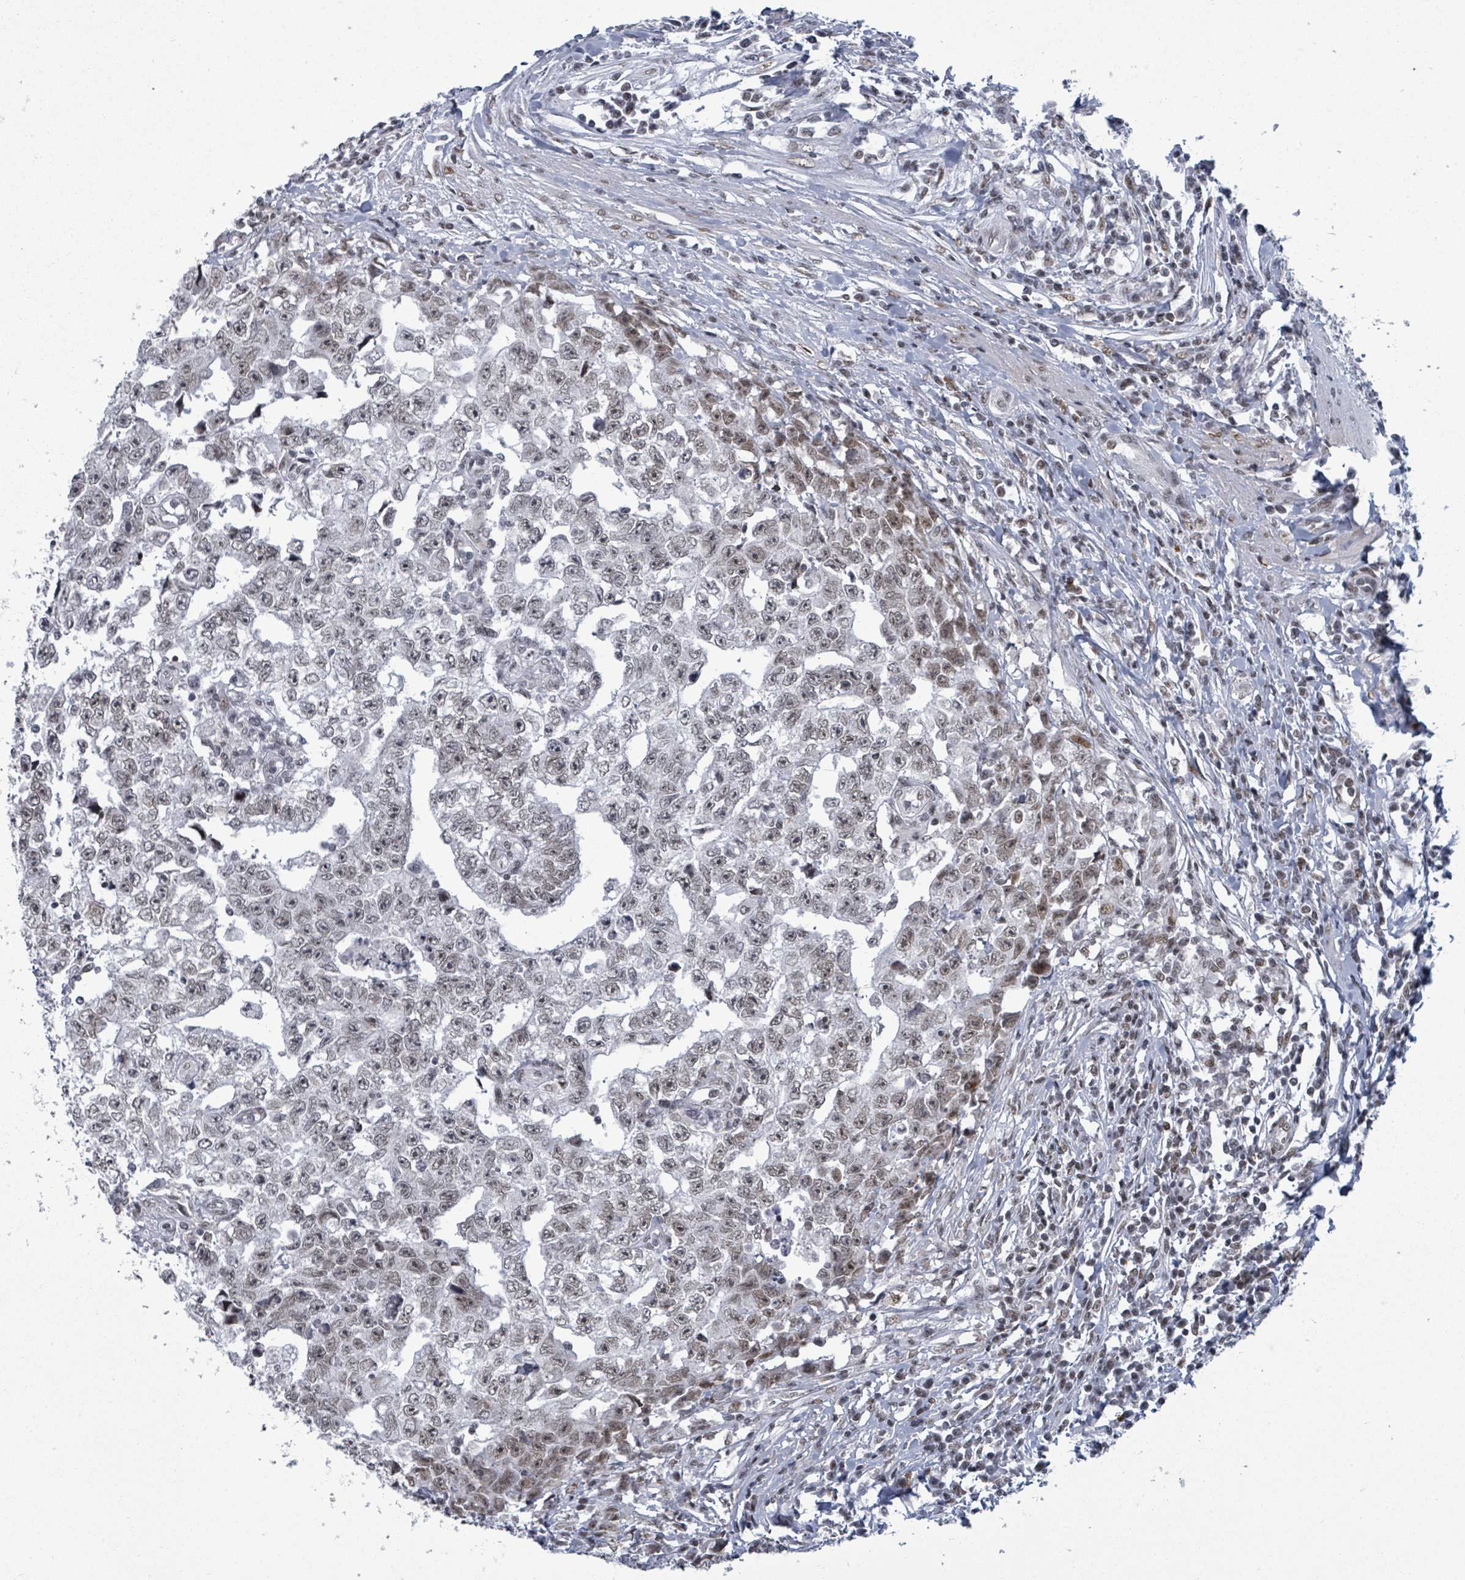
{"staining": {"intensity": "weak", "quantity": "25%-75%", "location": "nuclear"}, "tissue": "testis cancer", "cell_type": "Tumor cells", "image_type": "cancer", "snomed": [{"axis": "morphology", "description": "Carcinoma, Embryonal, NOS"}, {"axis": "topography", "description": "Testis"}], "caption": "Protein staining of testis cancer tissue displays weak nuclear staining in about 25%-75% of tumor cells. (DAB (3,3'-diaminobenzidine) IHC, brown staining for protein, blue staining for nuclei).", "gene": "ERCC5", "patient": {"sex": "male", "age": 25}}